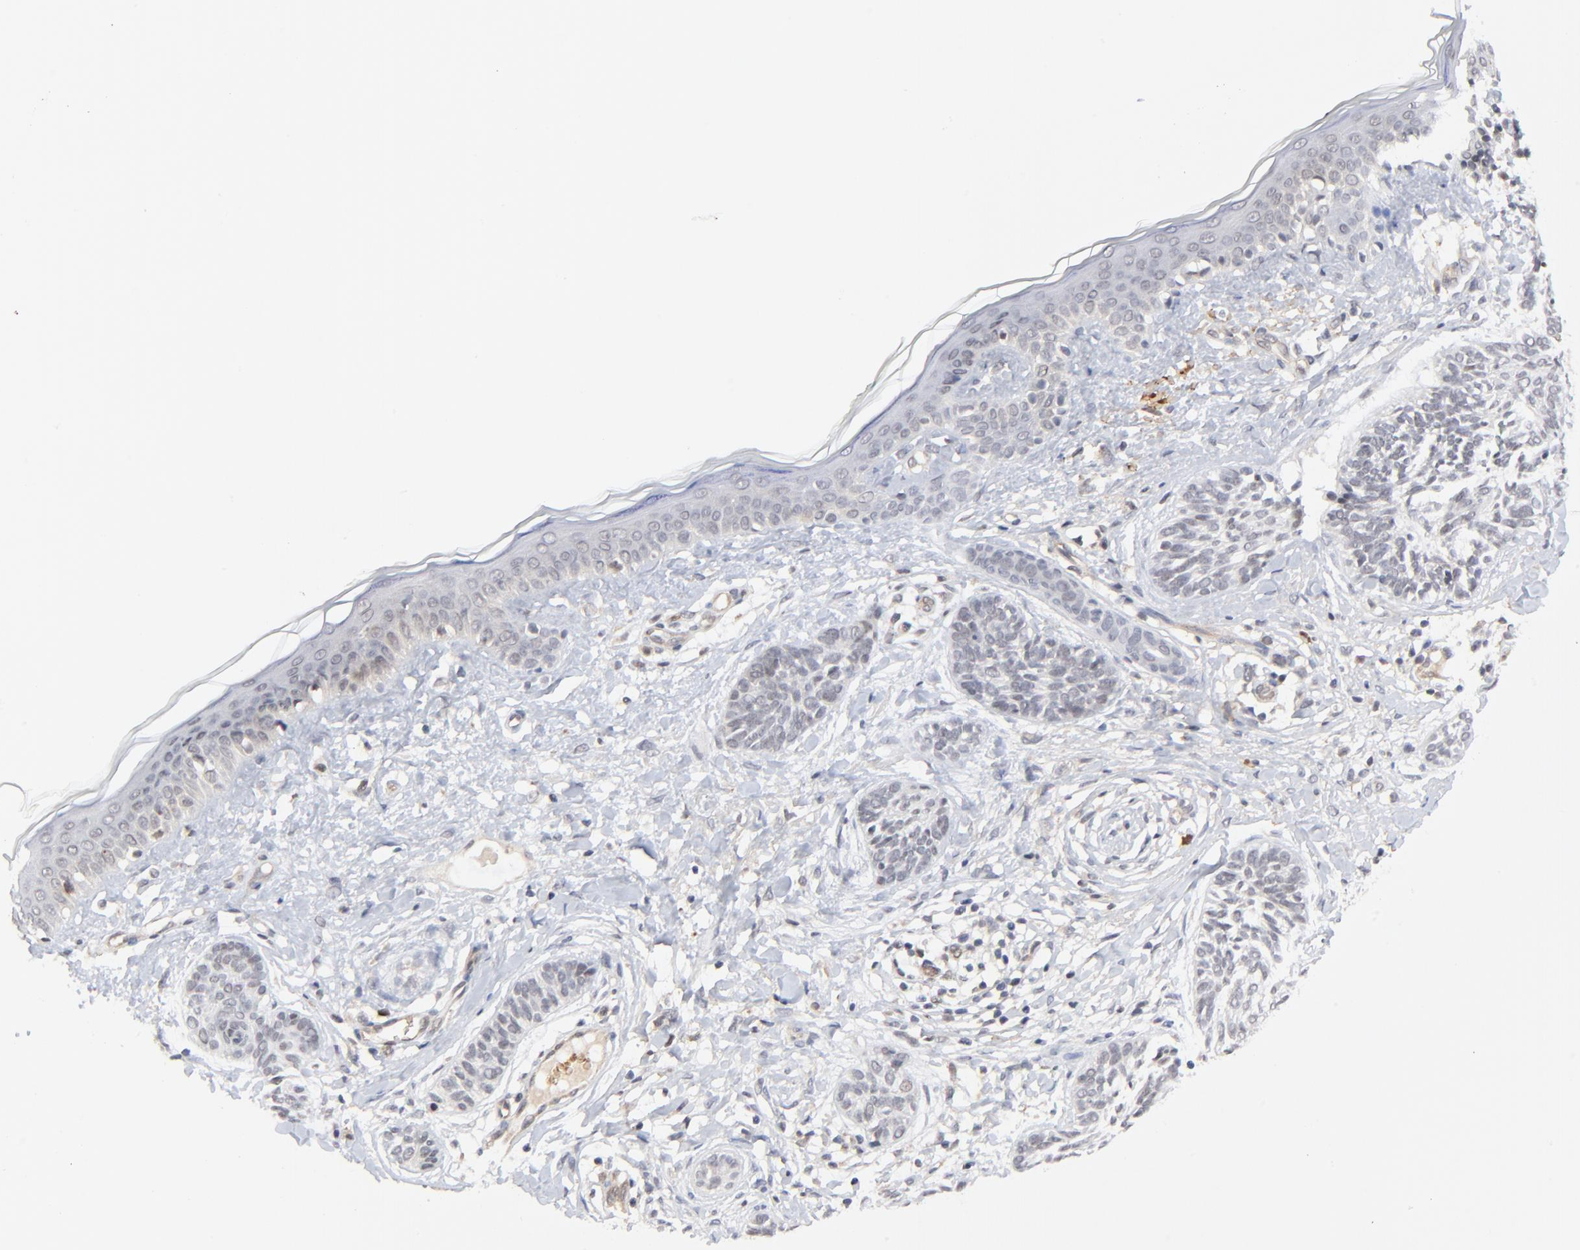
{"staining": {"intensity": "weak", "quantity": "<25%", "location": "cytoplasmic/membranous"}, "tissue": "skin cancer", "cell_type": "Tumor cells", "image_type": "cancer", "snomed": [{"axis": "morphology", "description": "Normal tissue, NOS"}, {"axis": "morphology", "description": "Basal cell carcinoma"}, {"axis": "topography", "description": "Skin"}], "caption": "Tumor cells are negative for protein expression in human basal cell carcinoma (skin).", "gene": "CASP10", "patient": {"sex": "male", "age": 63}}